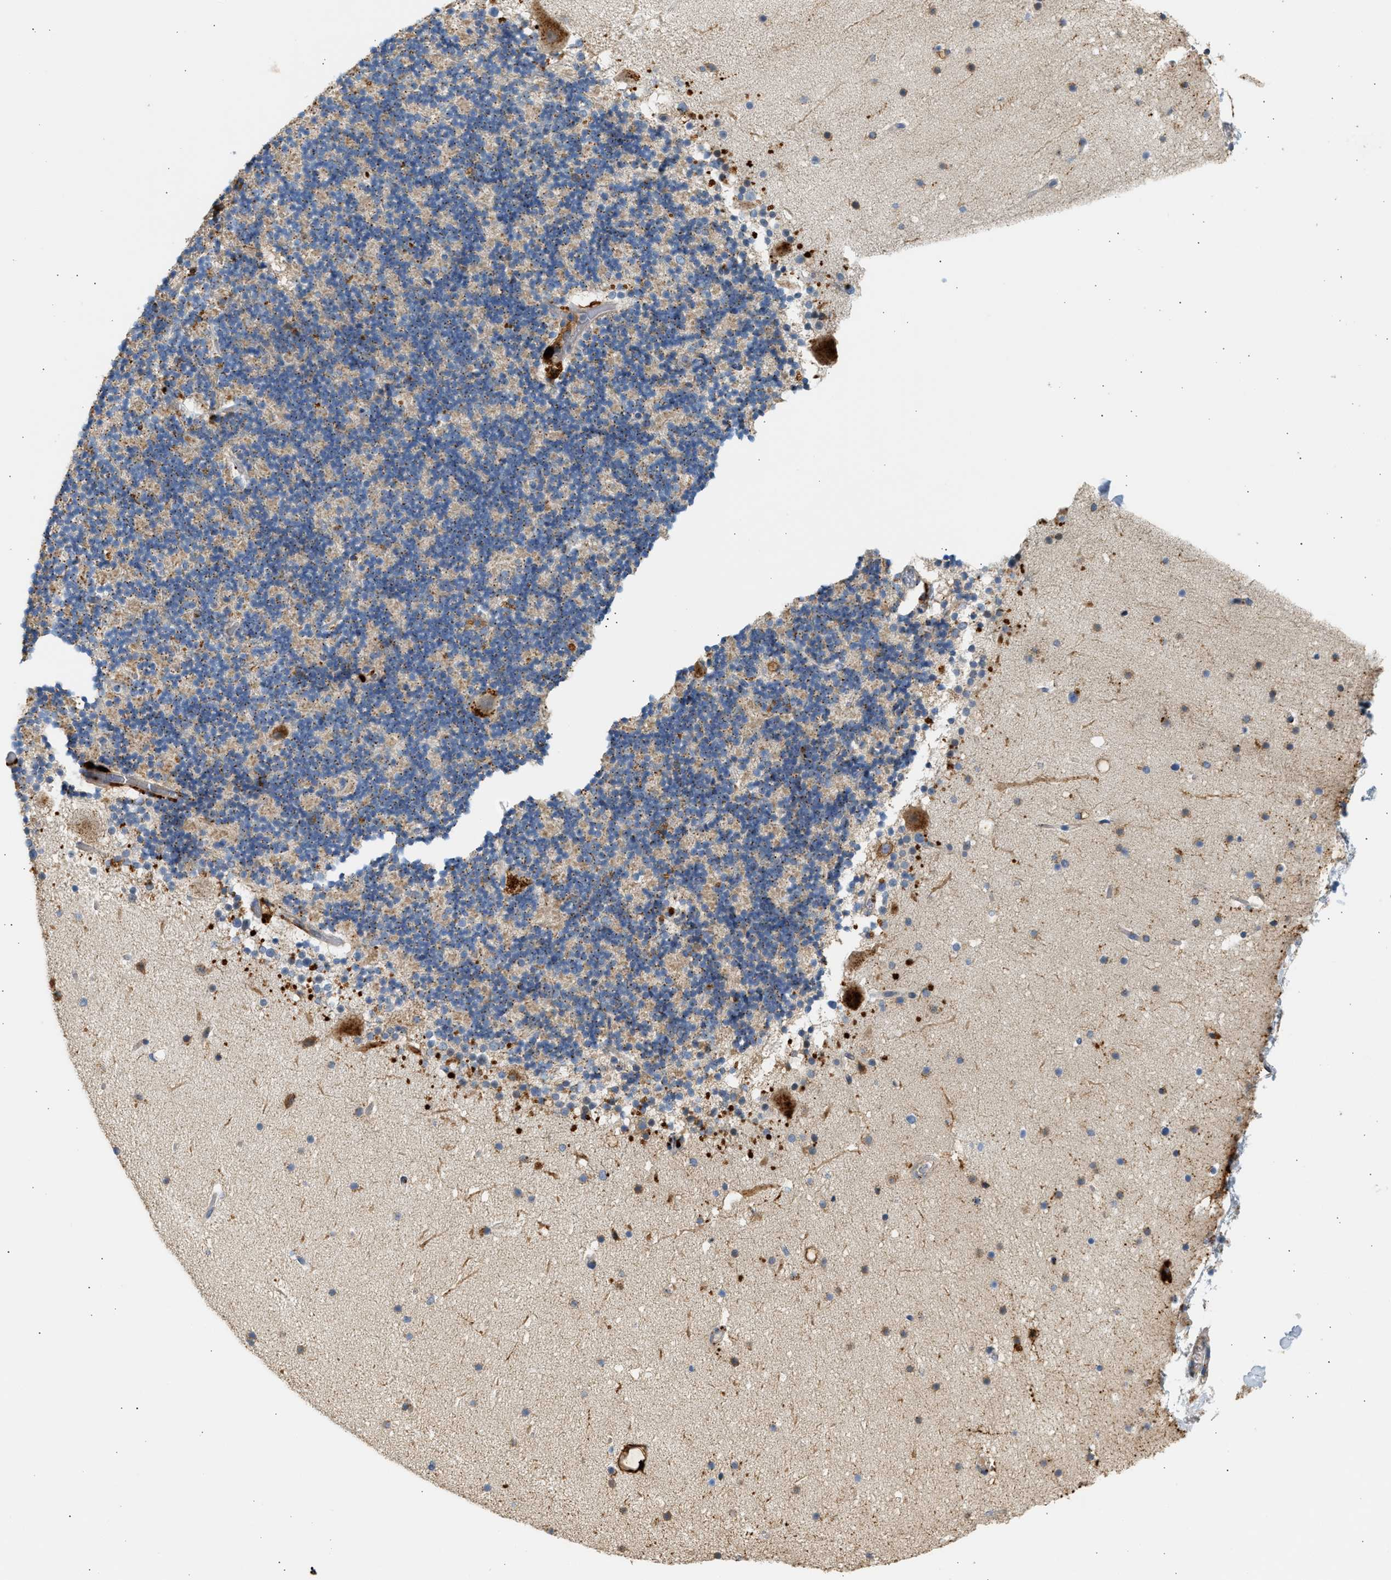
{"staining": {"intensity": "weak", "quantity": ">75%", "location": "cytoplasmic/membranous"}, "tissue": "cerebellum", "cell_type": "Cells in granular layer", "image_type": "normal", "snomed": [{"axis": "morphology", "description": "Normal tissue, NOS"}, {"axis": "topography", "description": "Cerebellum"}], "caption": "A micrograph of human cerebellum stained for a protein shows weak cytoplasmic/membranous brown staining in cells in granular layer.", "gene": "ENTHD1", "patient": {"sex": "male", "age": 57}}